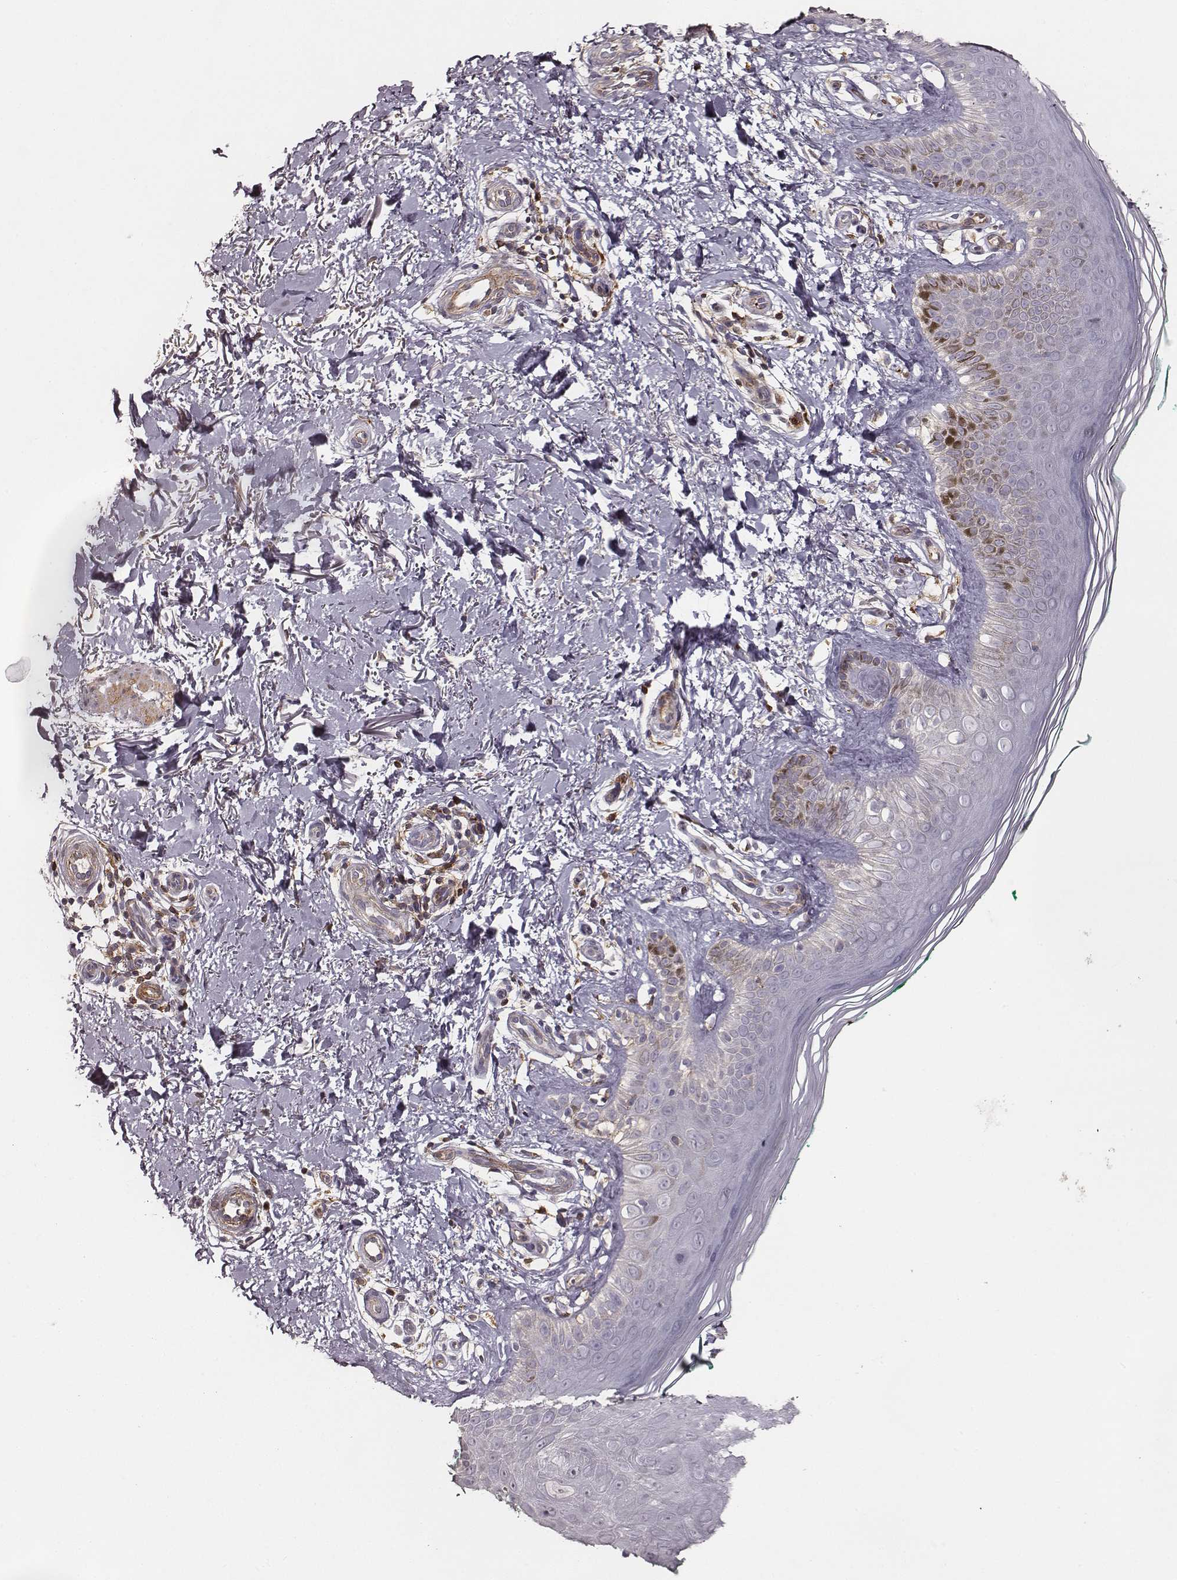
{"staining": {"intensity": "negative", "quantity": "none", "location": "none"}, "tissue": "skin", "cell_type": "Fibroblasts", "image_type": "normal", "snomed": [{"axis": "morphology", "description": "Normal tissue, NOS"}, {"axis": "morphology", "description": "Inflammation, NOS"}, {"axis": "morphology", "description": "Fibrosis, NOS"}, {"axis": "topography", "description": "Skin"}], "caption": "Immunohistochemical staining of normal human skin demonstrates no significant positivity in fibroblasts.", "gene": "ZYX", "patient": {"sex": "male", "age": 71}}